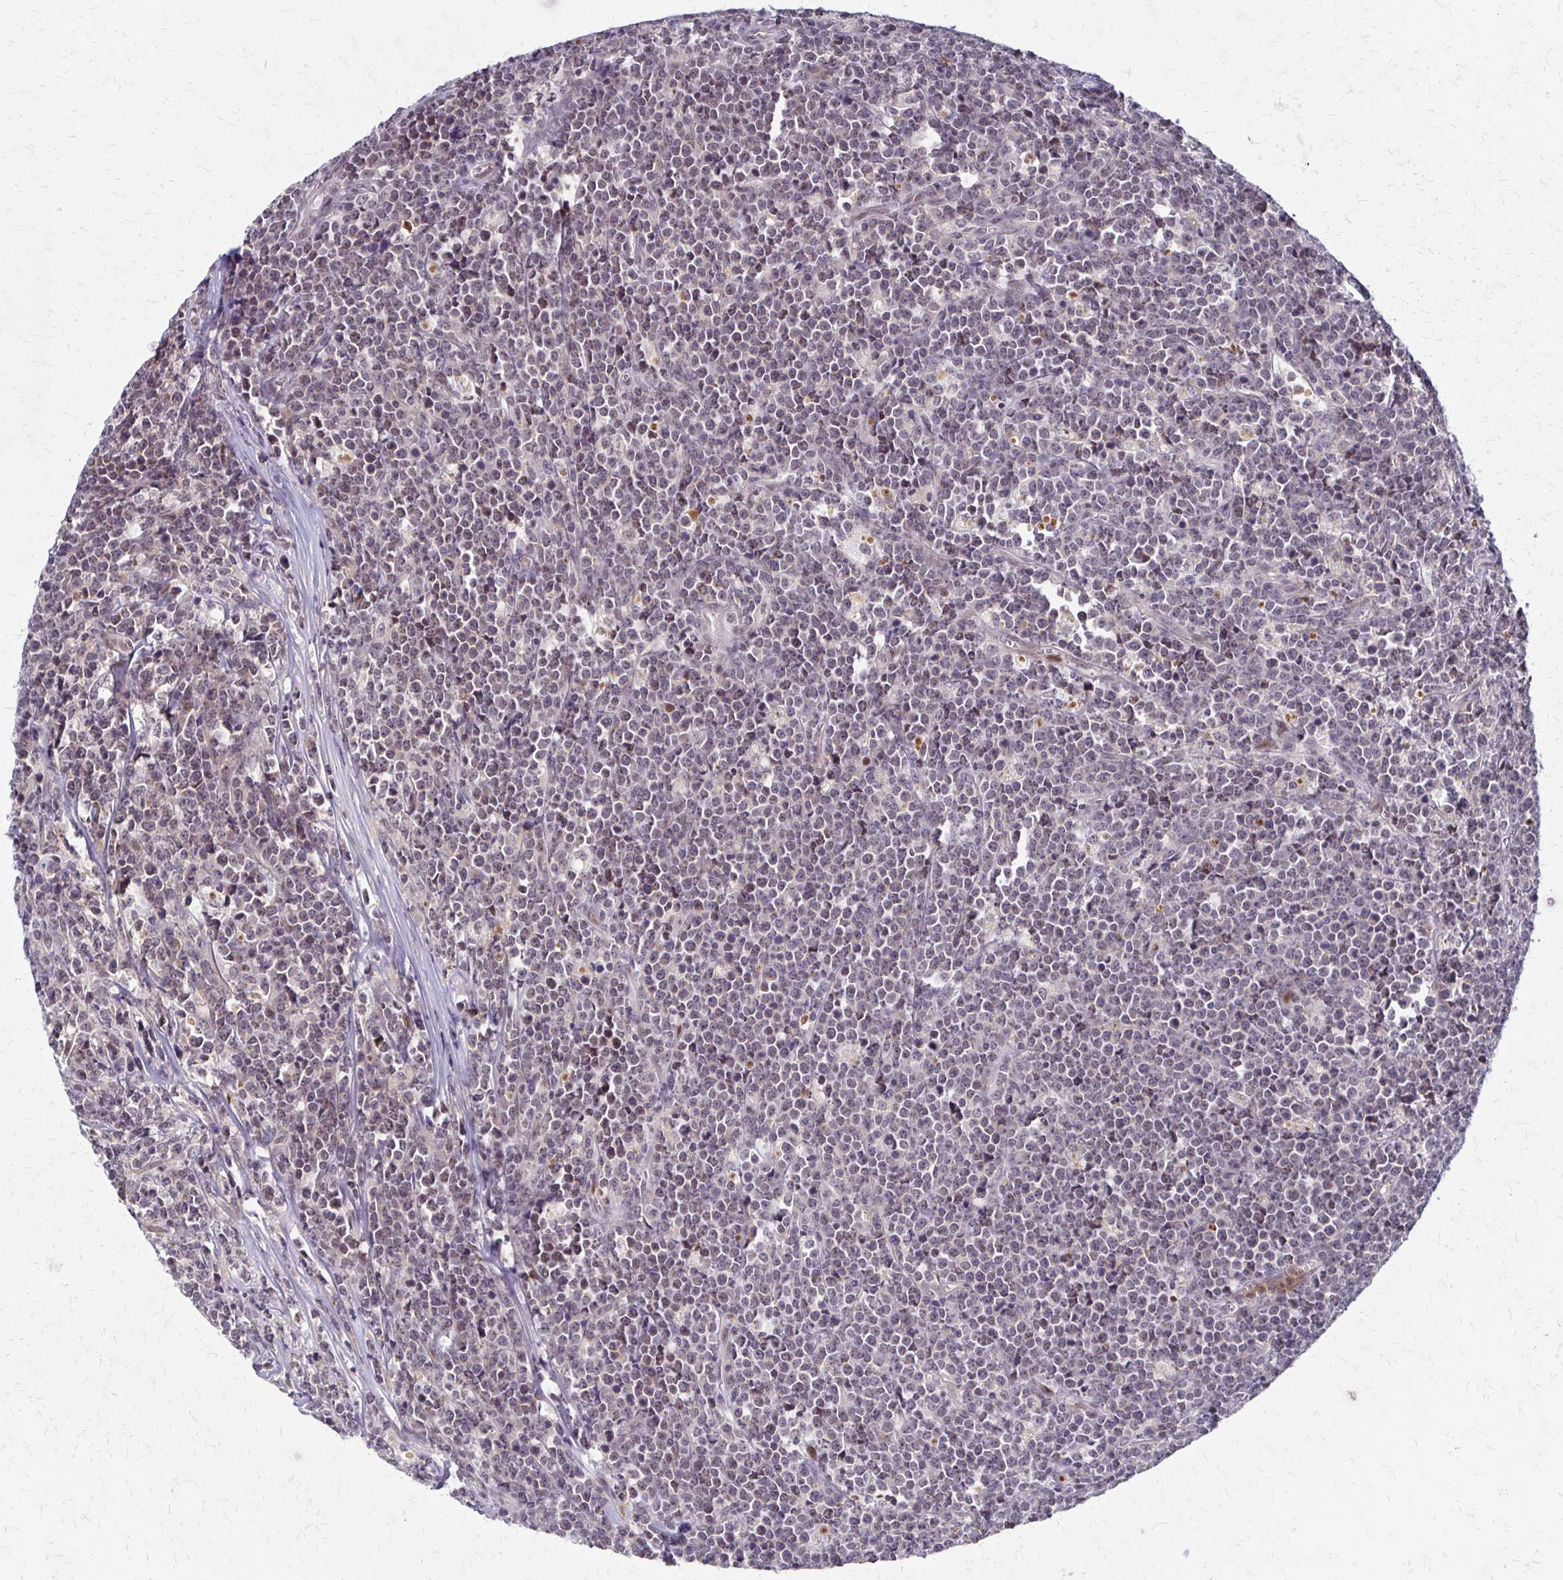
{"staining": {"intensity": "negative", "quantity": "none", "location": "none"}, "tissue": "lymphoma", "cell_type": "Tumor cells", "image_type": "cancer", "snomed": [{"axis": "morphology", "description": "Malignant lymphoma, non-Hodgkin's type, High grade"}, {"axis": "topography", "description": "Small intestine"}], "caption": "A high-resolution histopathology image shows IHC staining of malignant lymphoma, non-Hodgkin's type (high-grade), which displays no significant expression in tumor cells. Nuclei are stained in blue.", "gene": "TRIR", "patient": {"sex": "female", "age": 56}}